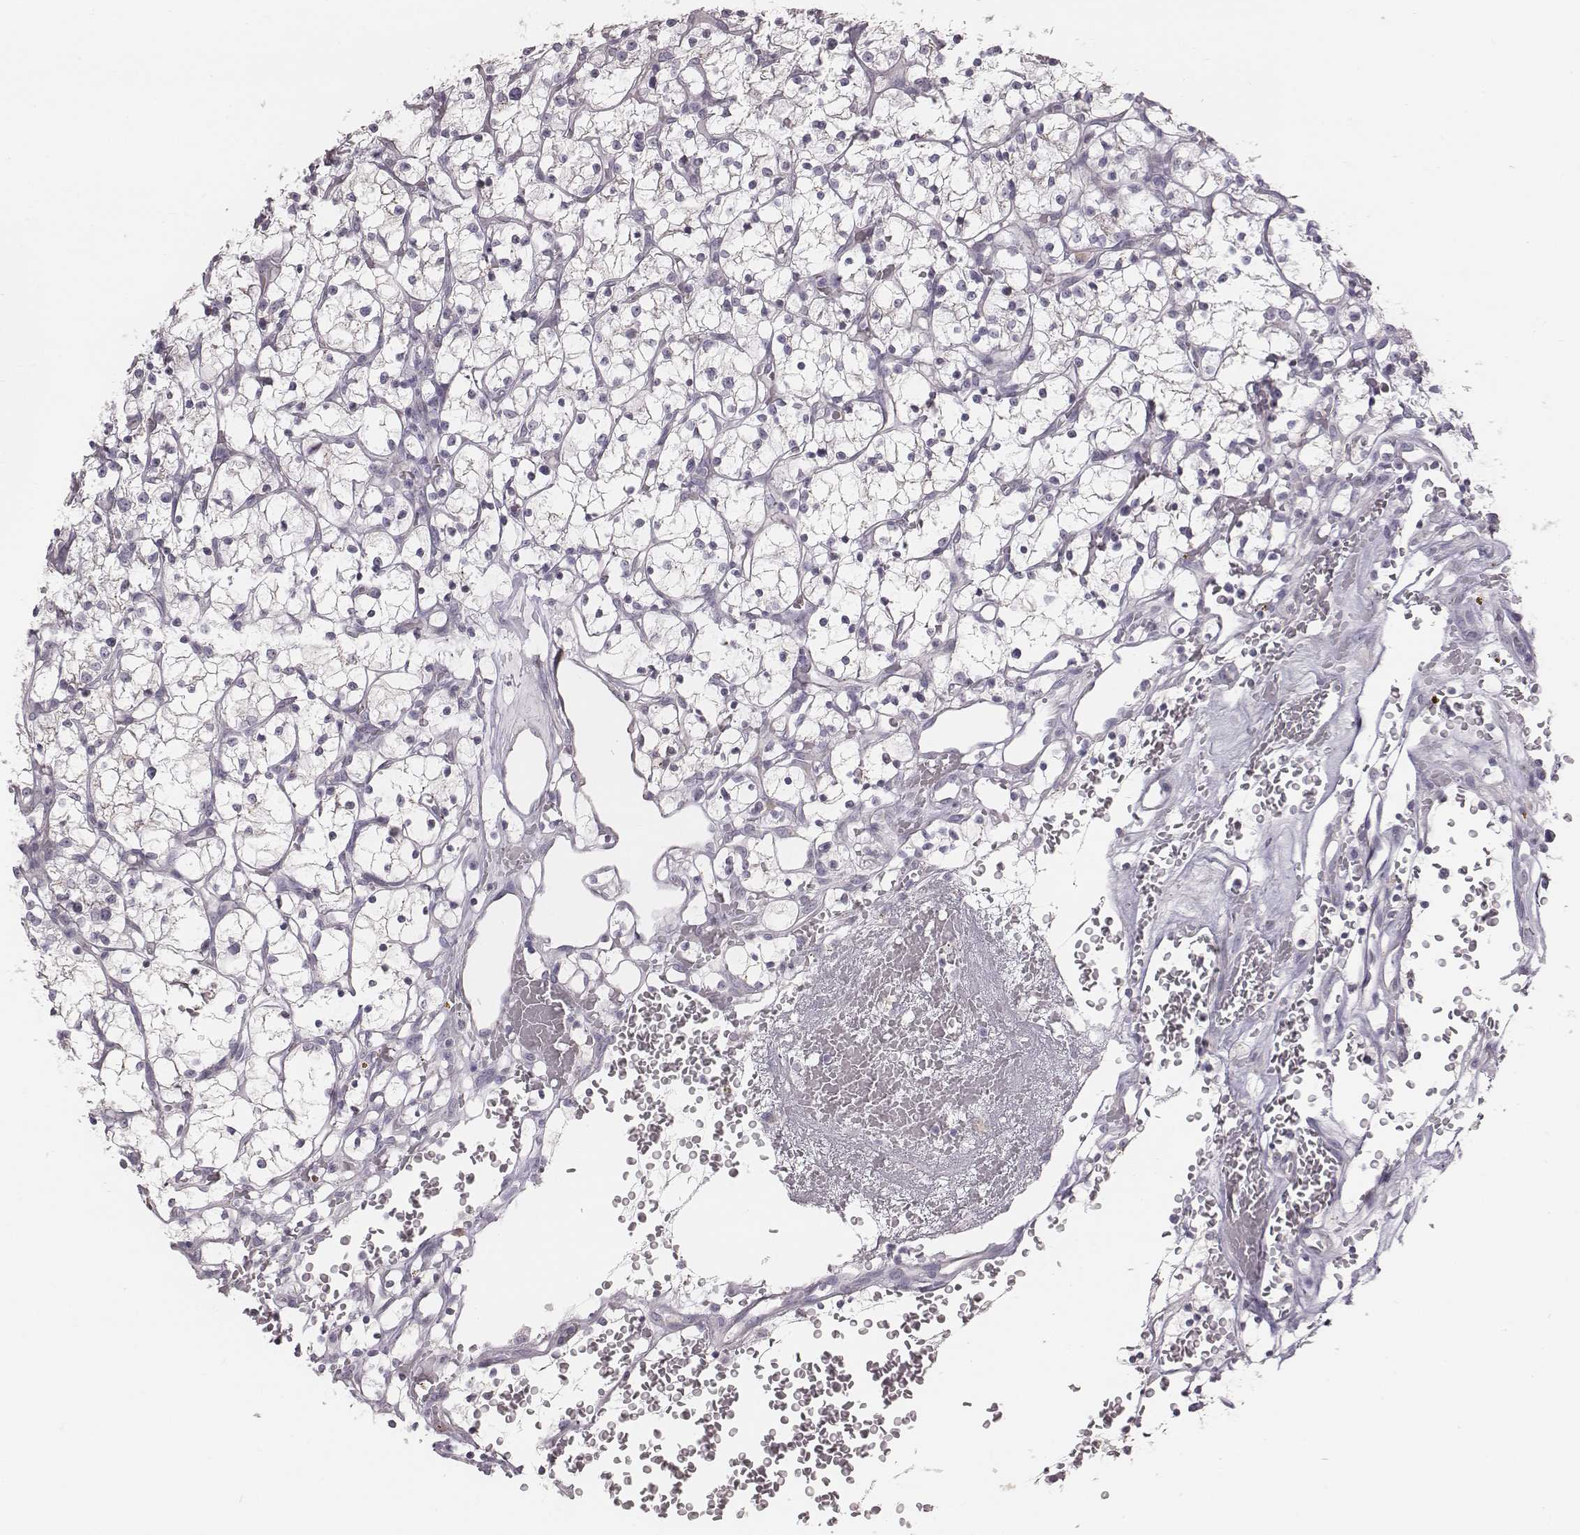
{"staining": {"intensity": "negative", "quantity": "none", "location": "none"}, "tissue": "renal cancer", "cell_type": "Tumor cells", "image_type": "cancer", "snomed": [{"axis": "morphology", "description": "Adenocarcinoma, NOS"}, {"axis": "topography", "description": "Kidney"}], "caption": "There is no significant expression in tumor cells of renal adenocarcinoma.", "gene": "C6orf58", "patient": {"sex": "female", "age": 64}}